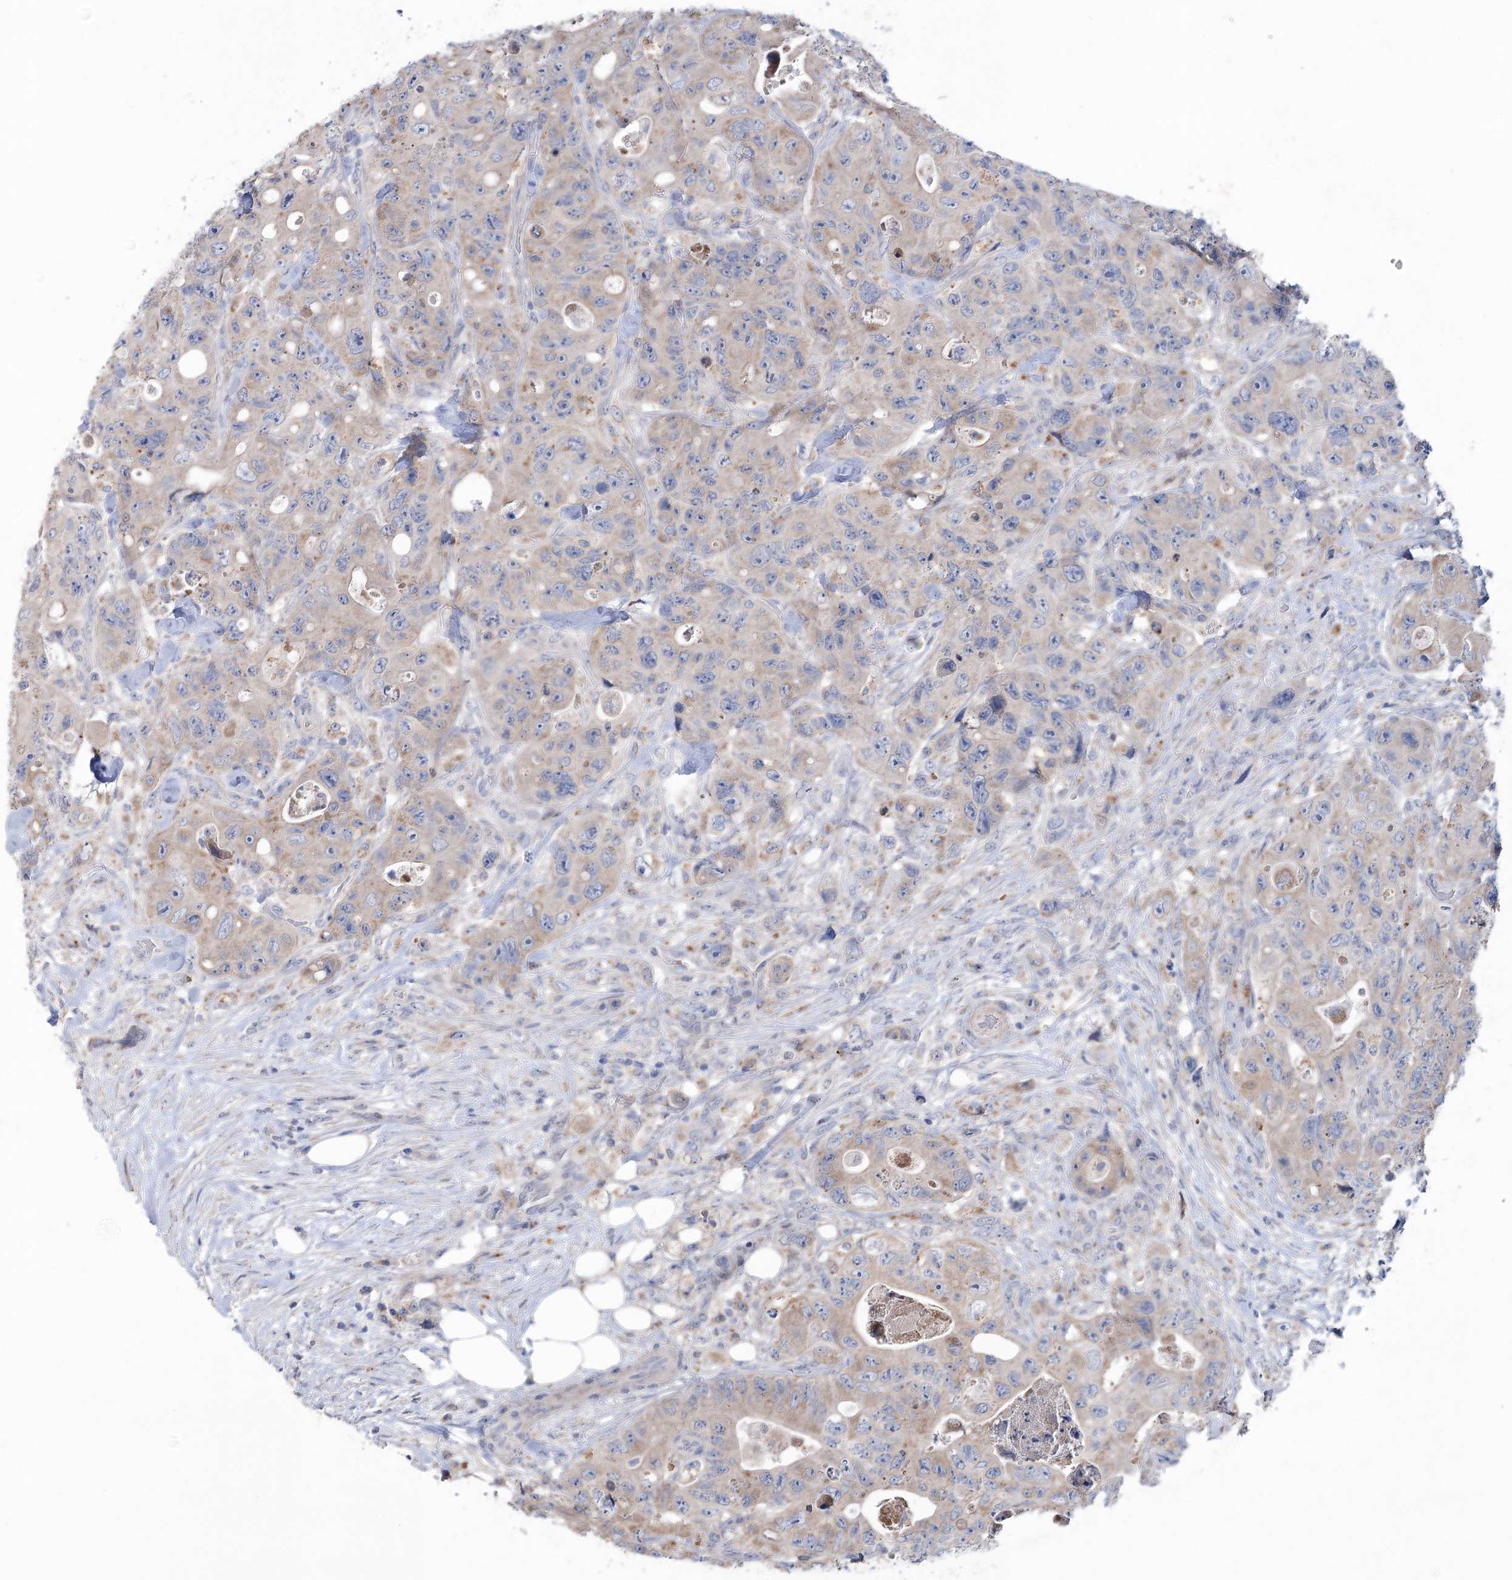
{"staining": {"intensity": "weak", "quantity": ">75%", "location": "cytoplasmic/membranous"}, "tissue": "colorectal cancer", "cell_type": "Tumor cells", "image_type": "cancer", "snomed": [{"axis": "morphology", "description": "Adenocarcinoma, NOS"}, {"axis": "topography", "description": "Colon"}], "caption": "Colorectal cancer was stained to show a protein in brown. There is low levels of weak cytoplasmic/membranous expression in approximately >75% of tumor cells. The staining is performed using DAB brown chromogen to label protein expression. The nuclei are counter-stained blue using hematoxylin.", "gene": "MTCH2", "patient": {"sex": "female", "age": 46}}